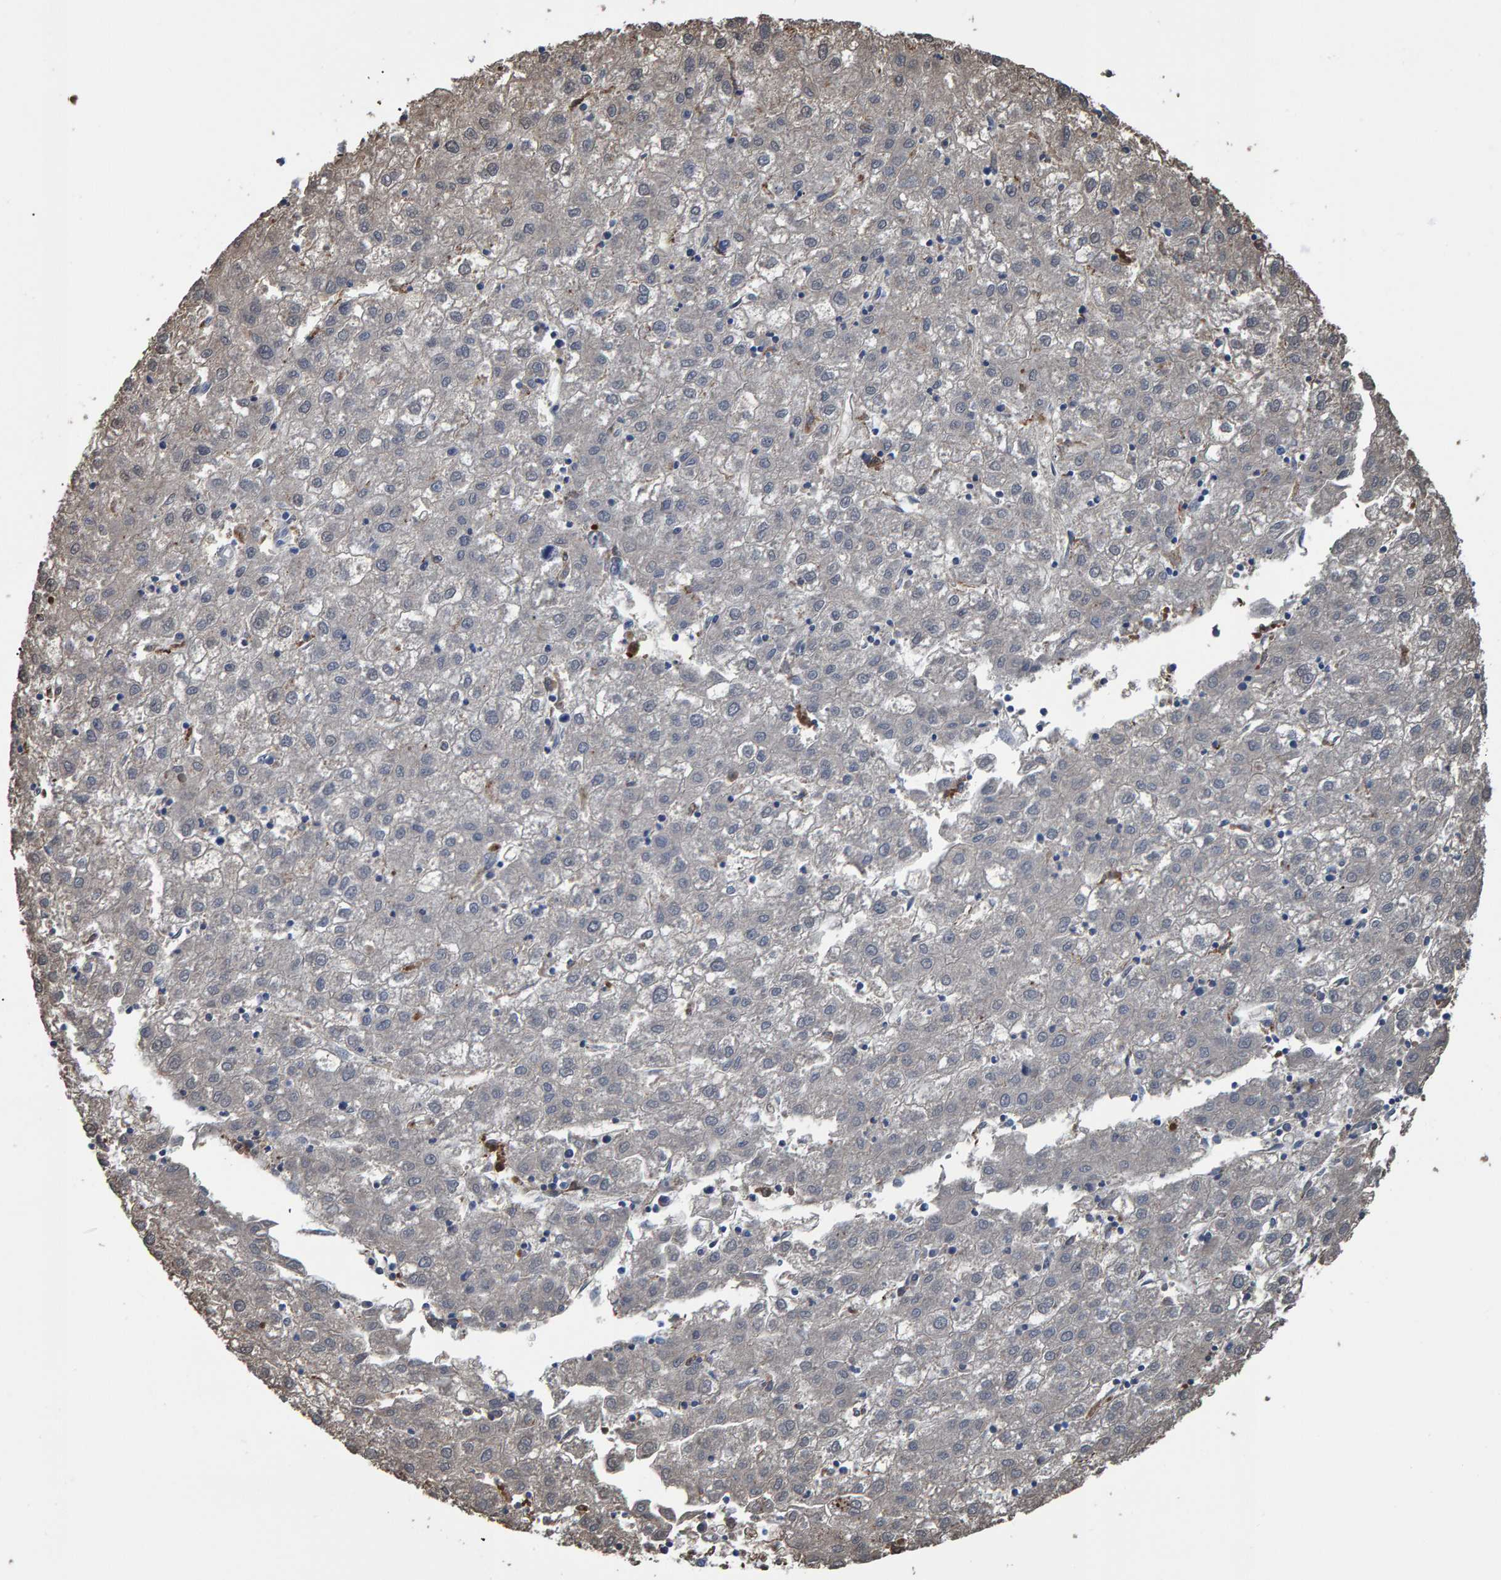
{"staining": {"intensity": "negative", "quantity": "none", "location": "none"}, "tissue": "liver cancer", "cell_type": "Tumor cells", "image_type": "cancer", "snomed": [{"axis": "morphology", "description": "Carcinoma, Hepatocellular, NOS"}, {"axis": "topography", "description": "Liver"}], "caption": "DAB immunohistochemical staining of hepatocellular carcinoma (liver) reveals no significant positivity in tumor cells.", "gene": "IDO1", "patient": {"sex": "male", "age": 72}}